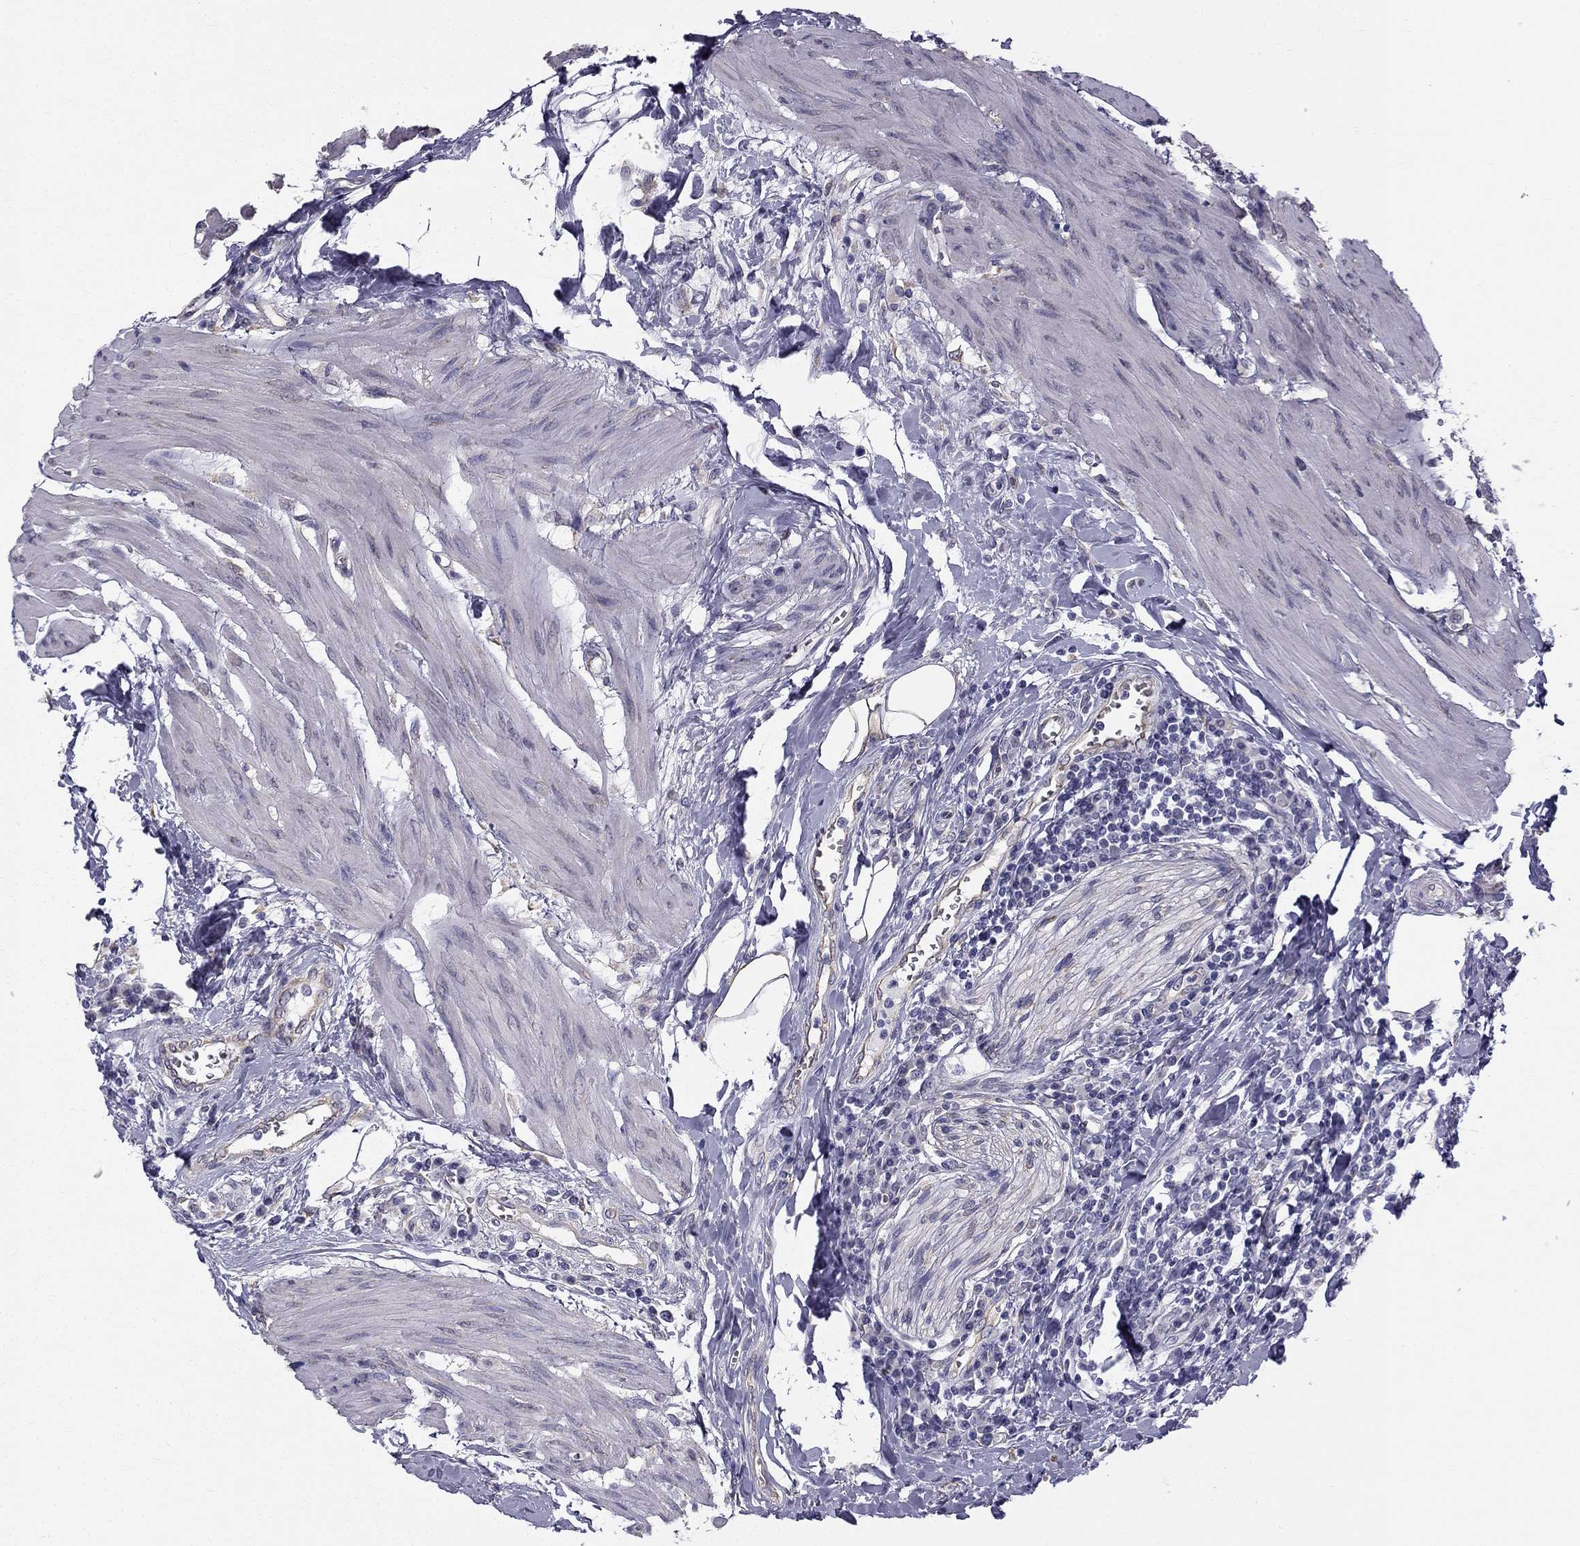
{"staining": {"intensity": "negative", "quantity": "none", "location": "none"}, "tissue": "urothelial cancer", "cell_type": "Tumor cells", "image_type": "cancer", "snomed": [{"axis": "morphology", "description": "Urothelial carcinoma, High grade"}, {"axis": "topography", "description": "Urinary bladder"}], "caption": "Urothelial cancer was stained to show a protein in brown. There is no significant expression in tumor cells.", "gene": "CCDC40", "patient": {"sex": "female", "age": 58}}